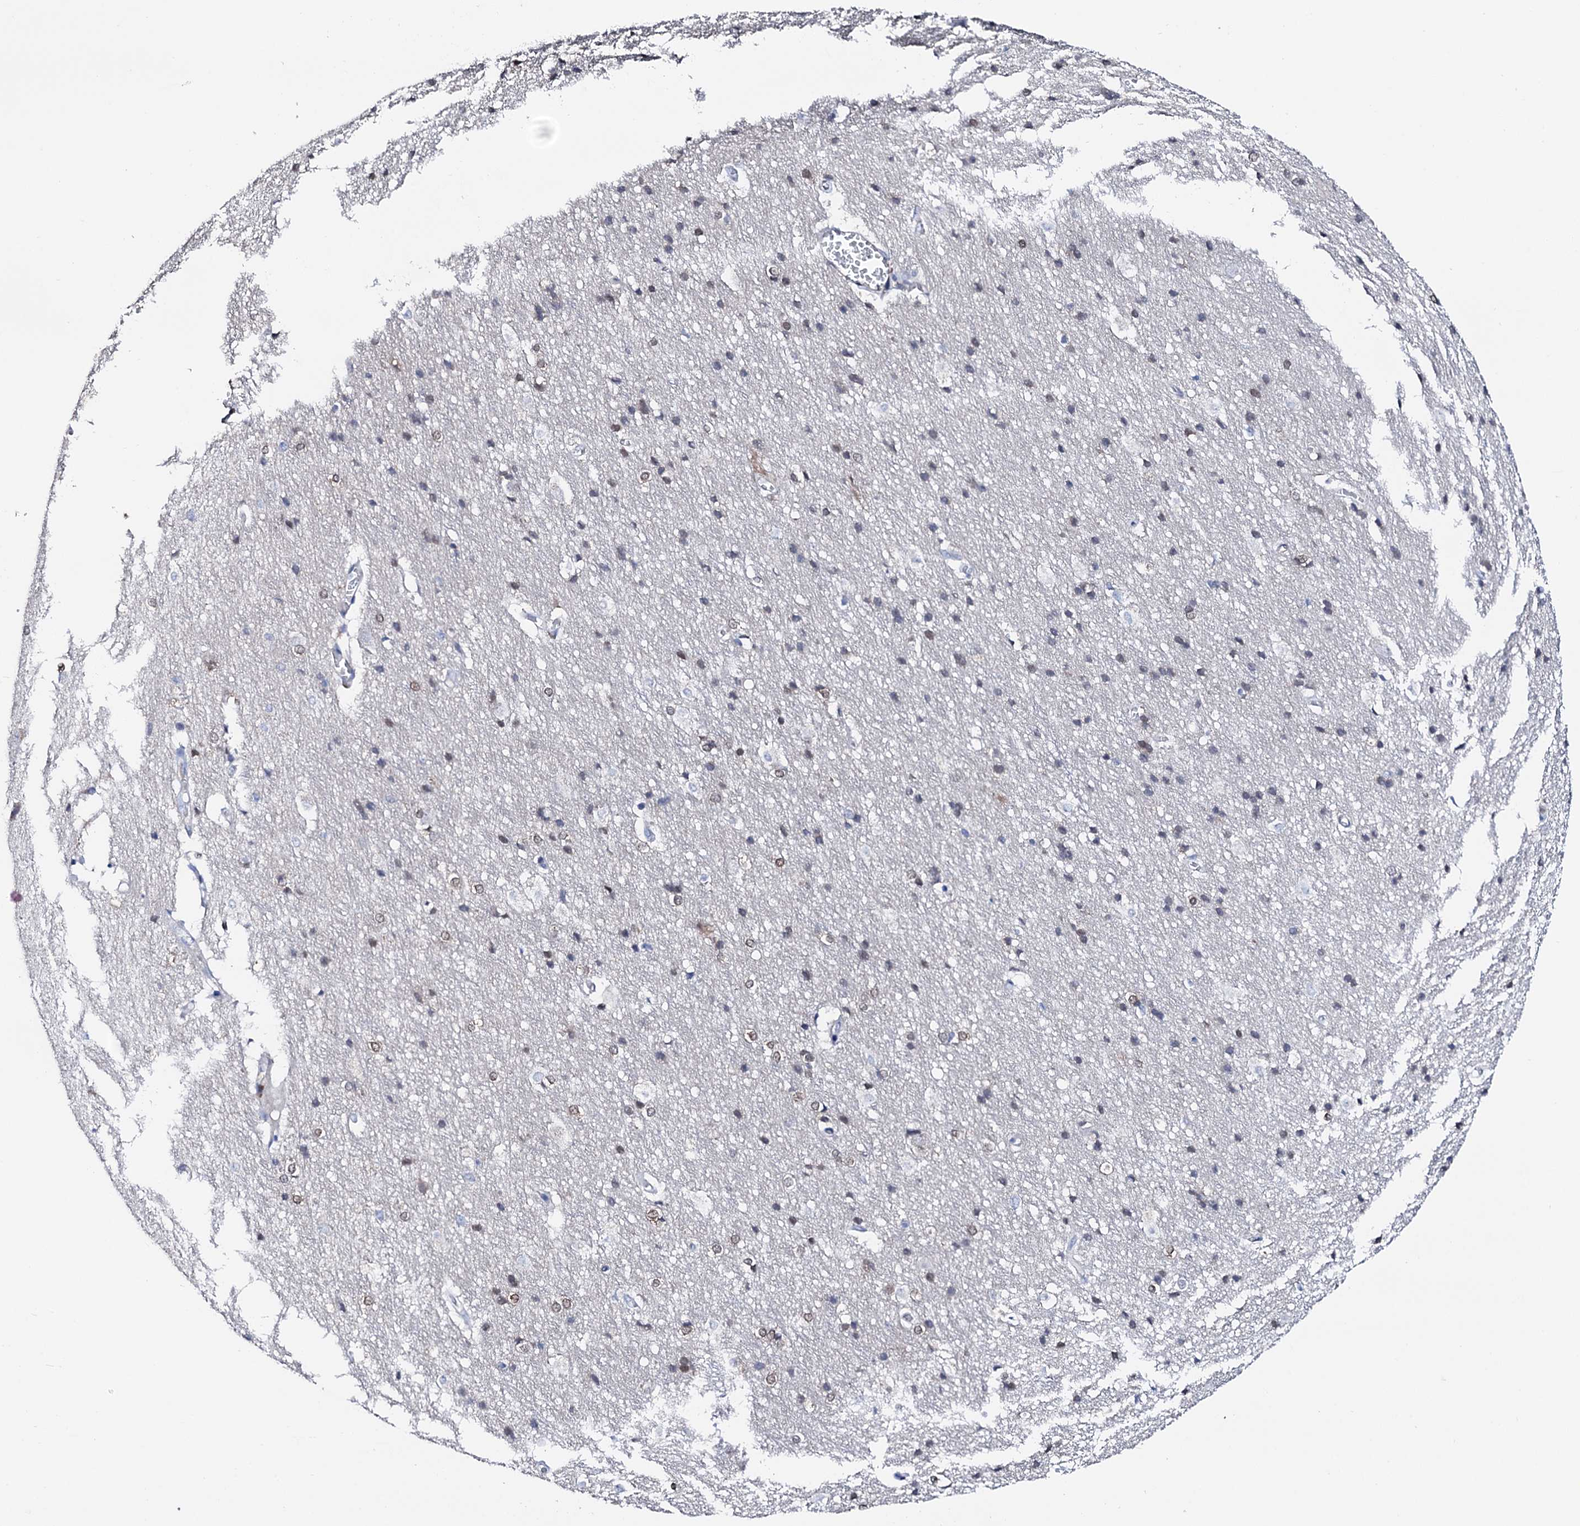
{"staining": {"intensity": "negative", "quantity": "none", "location": "none"}, "tissue": "cerebral cortex", "cell_type": "Endothelial cells", "image_type": "normal", "snomed": [{"axis": "morphology", "description": "Normal tissue, NOS"}, {"axis": "topography", "description": "Cerebral cortex"}], "caption": "The image demonstrates no significant positivity in endothelial cells of cerebral cortex.", "gene": "NRIP2", "patient": {"sex": "male", "age": 54}}